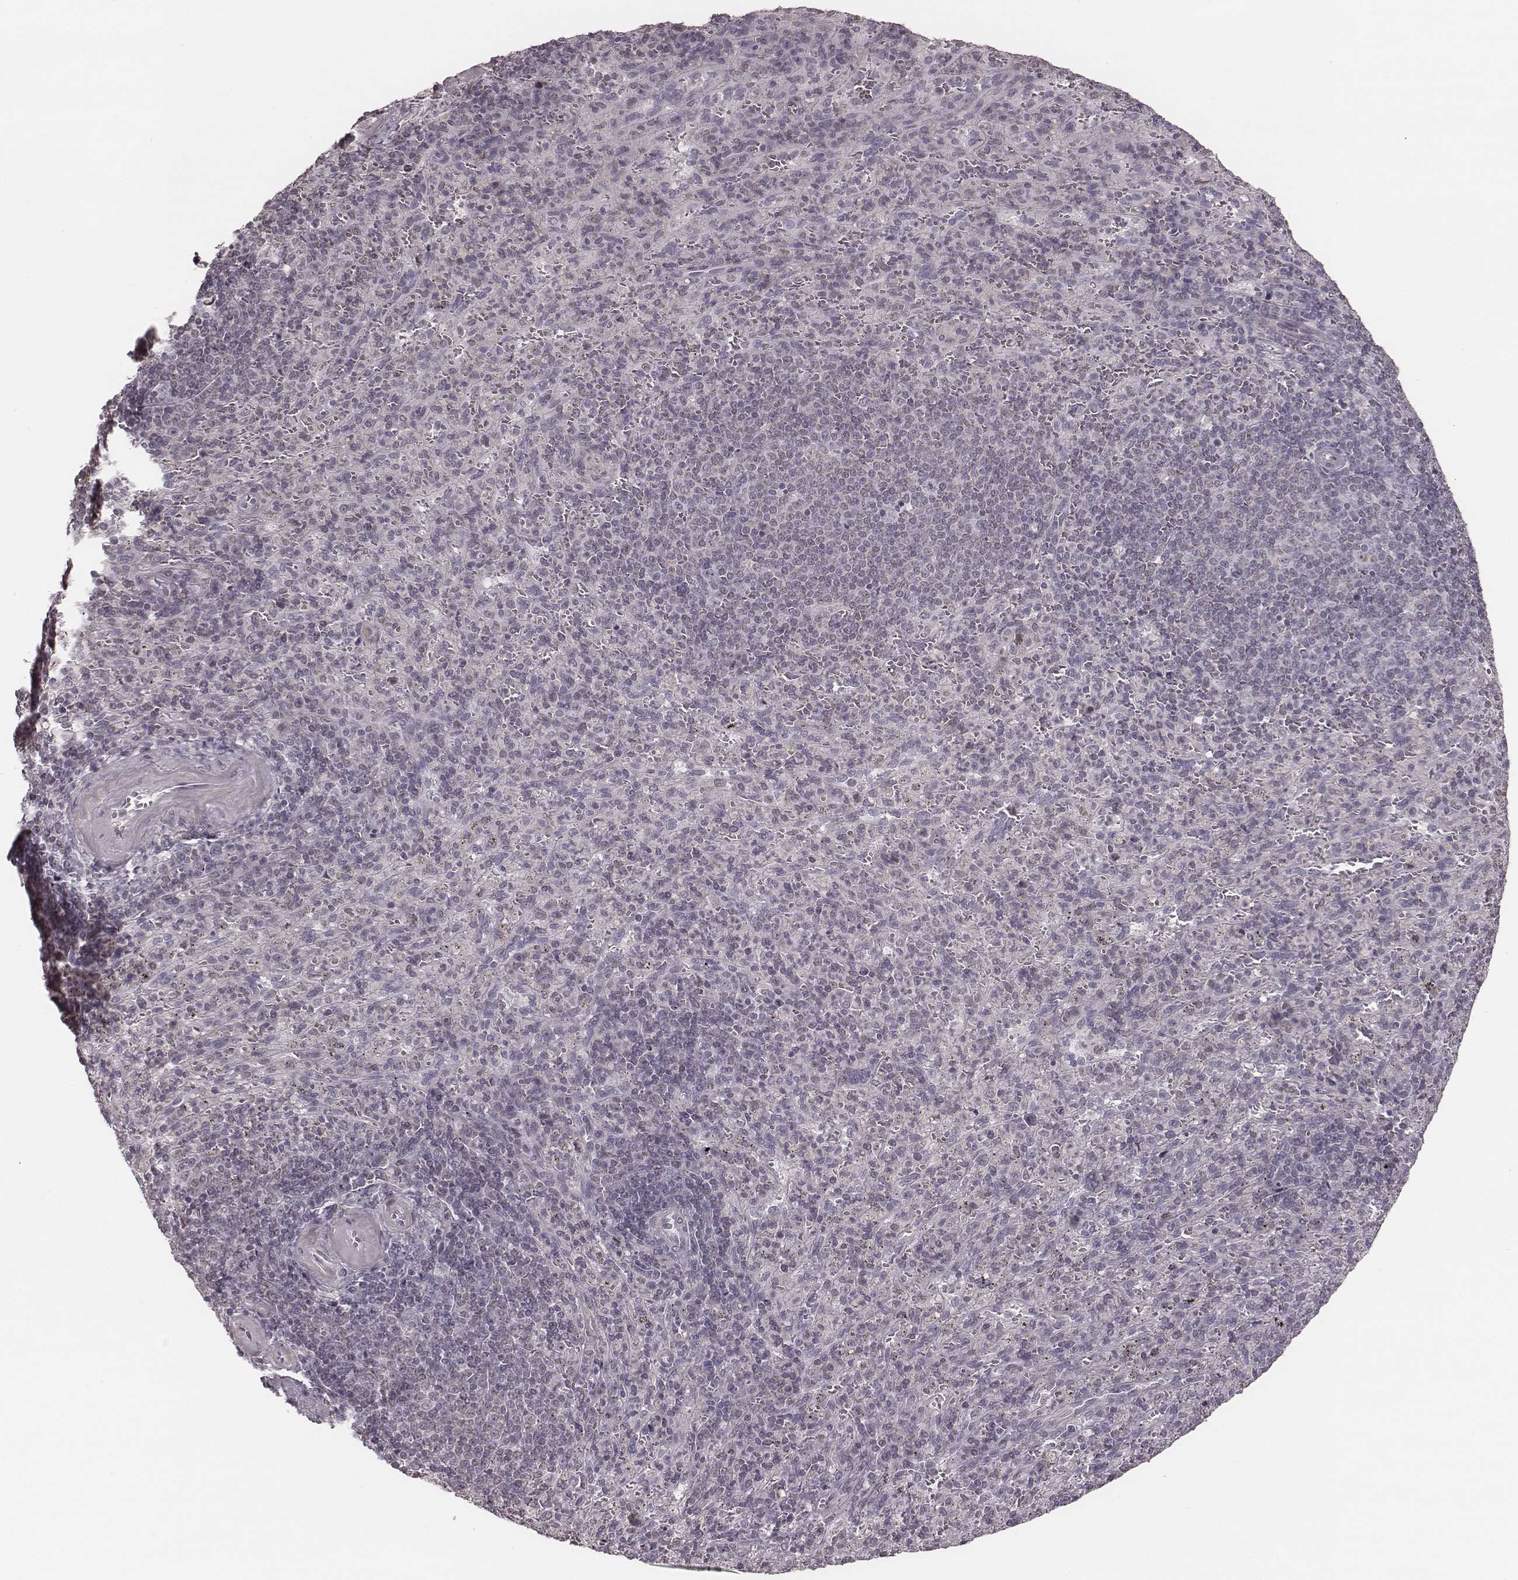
{"staining": {"intensity": "negative", "quantity": "none", "location": "none"}, "tissue": "spleen", "cell_type": "Cells in red pulp", "image_type": "normal", "snomed": [{"axis": "morphology", "description": "Normal tissue, NOS"}, {"axis": "topography", "description": "Spleen"}], "caption": "This is an immunohistochemistry (IHC) histopathology image of normal spleen. There is no positivity in cells in red pulp.", "gene": "SLC7A4", "patient": {"sex": "male", "age": 57}}